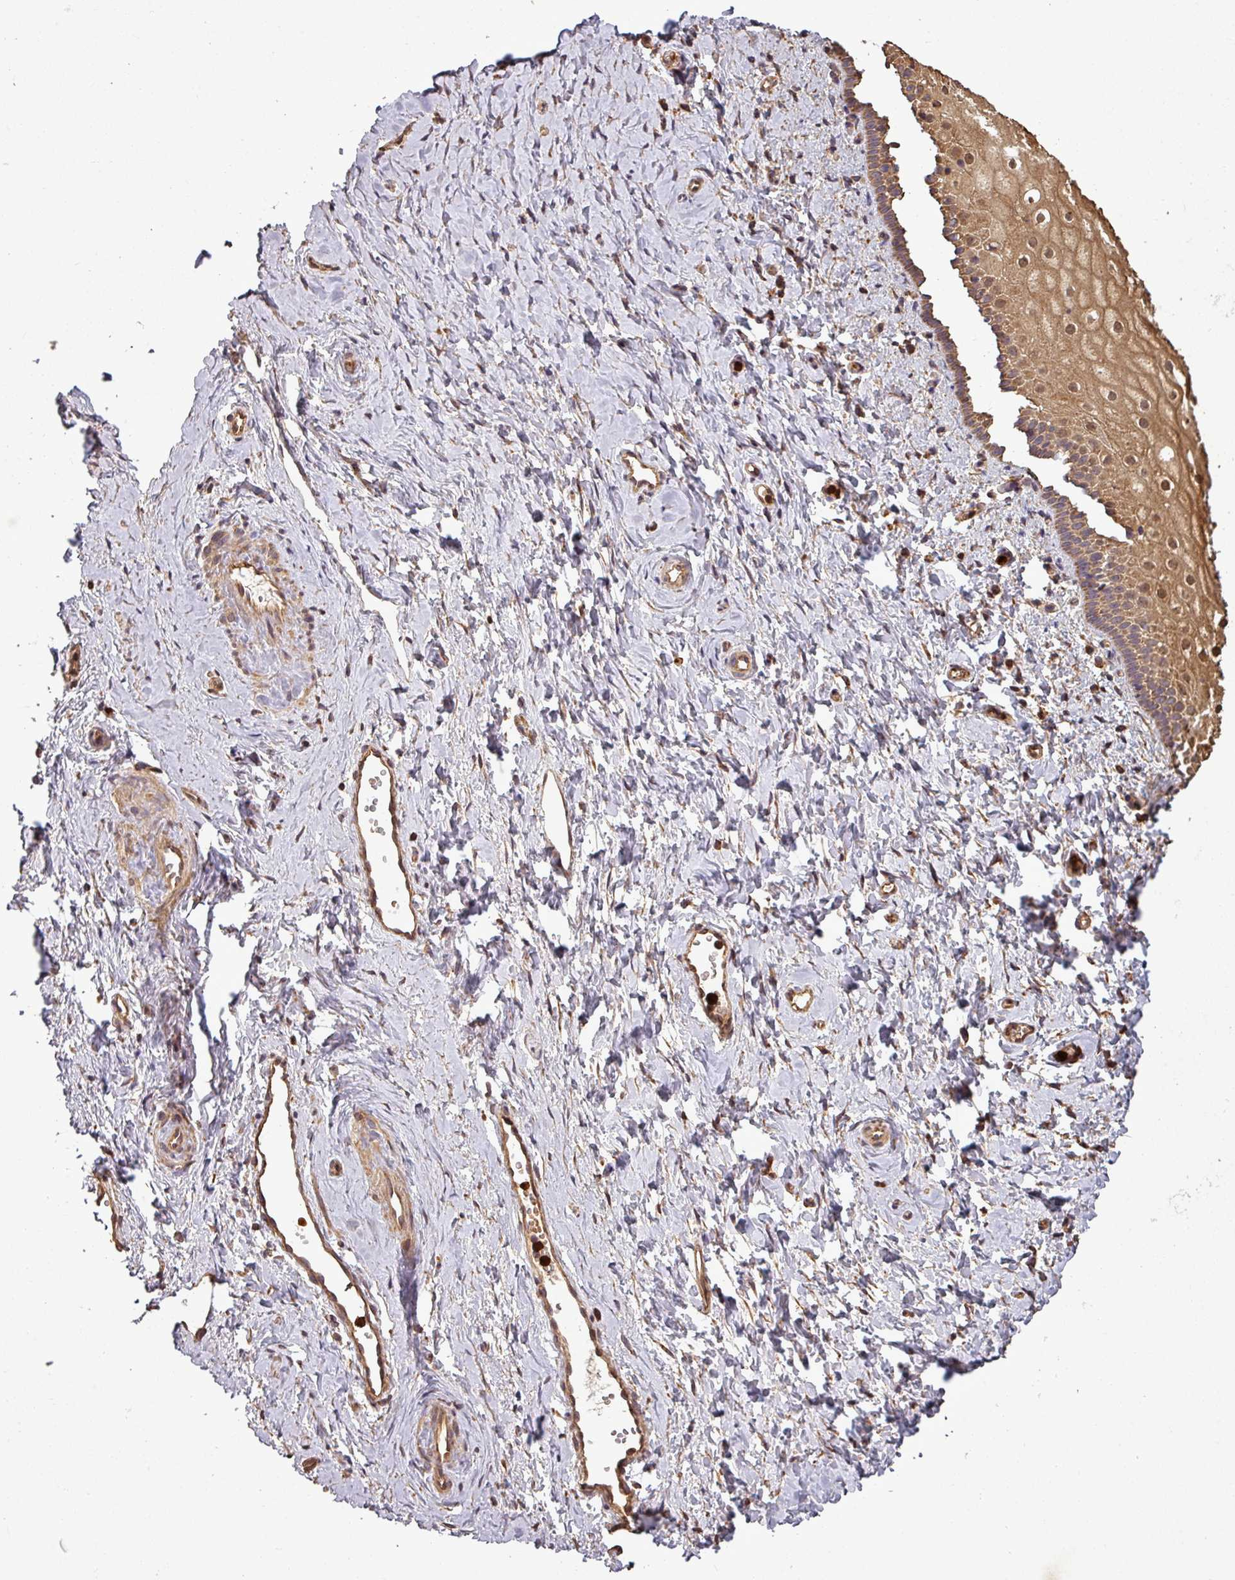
{"staining": {"intensity": "strong", "quantity": "25%-75%", "location": "cytoplasmic/membranous"}, "tissue": "vagina", "cell_type": "Squamous epithelial cells", "image_type": "normal", "snomed": [{"axis": "morphology", "description": "Normal tissue, NOS"}, {"axis": "topography", "description": "Vagina"}], "caption": "Protein expression analysis of unremarkable human vagina reveals strong cytoplasmic/membranous positivity in about 25%-75% of squamous epithelial cells.", "gene": "PLEKHM1", "patient": {"sex": "female", "age": 56}}